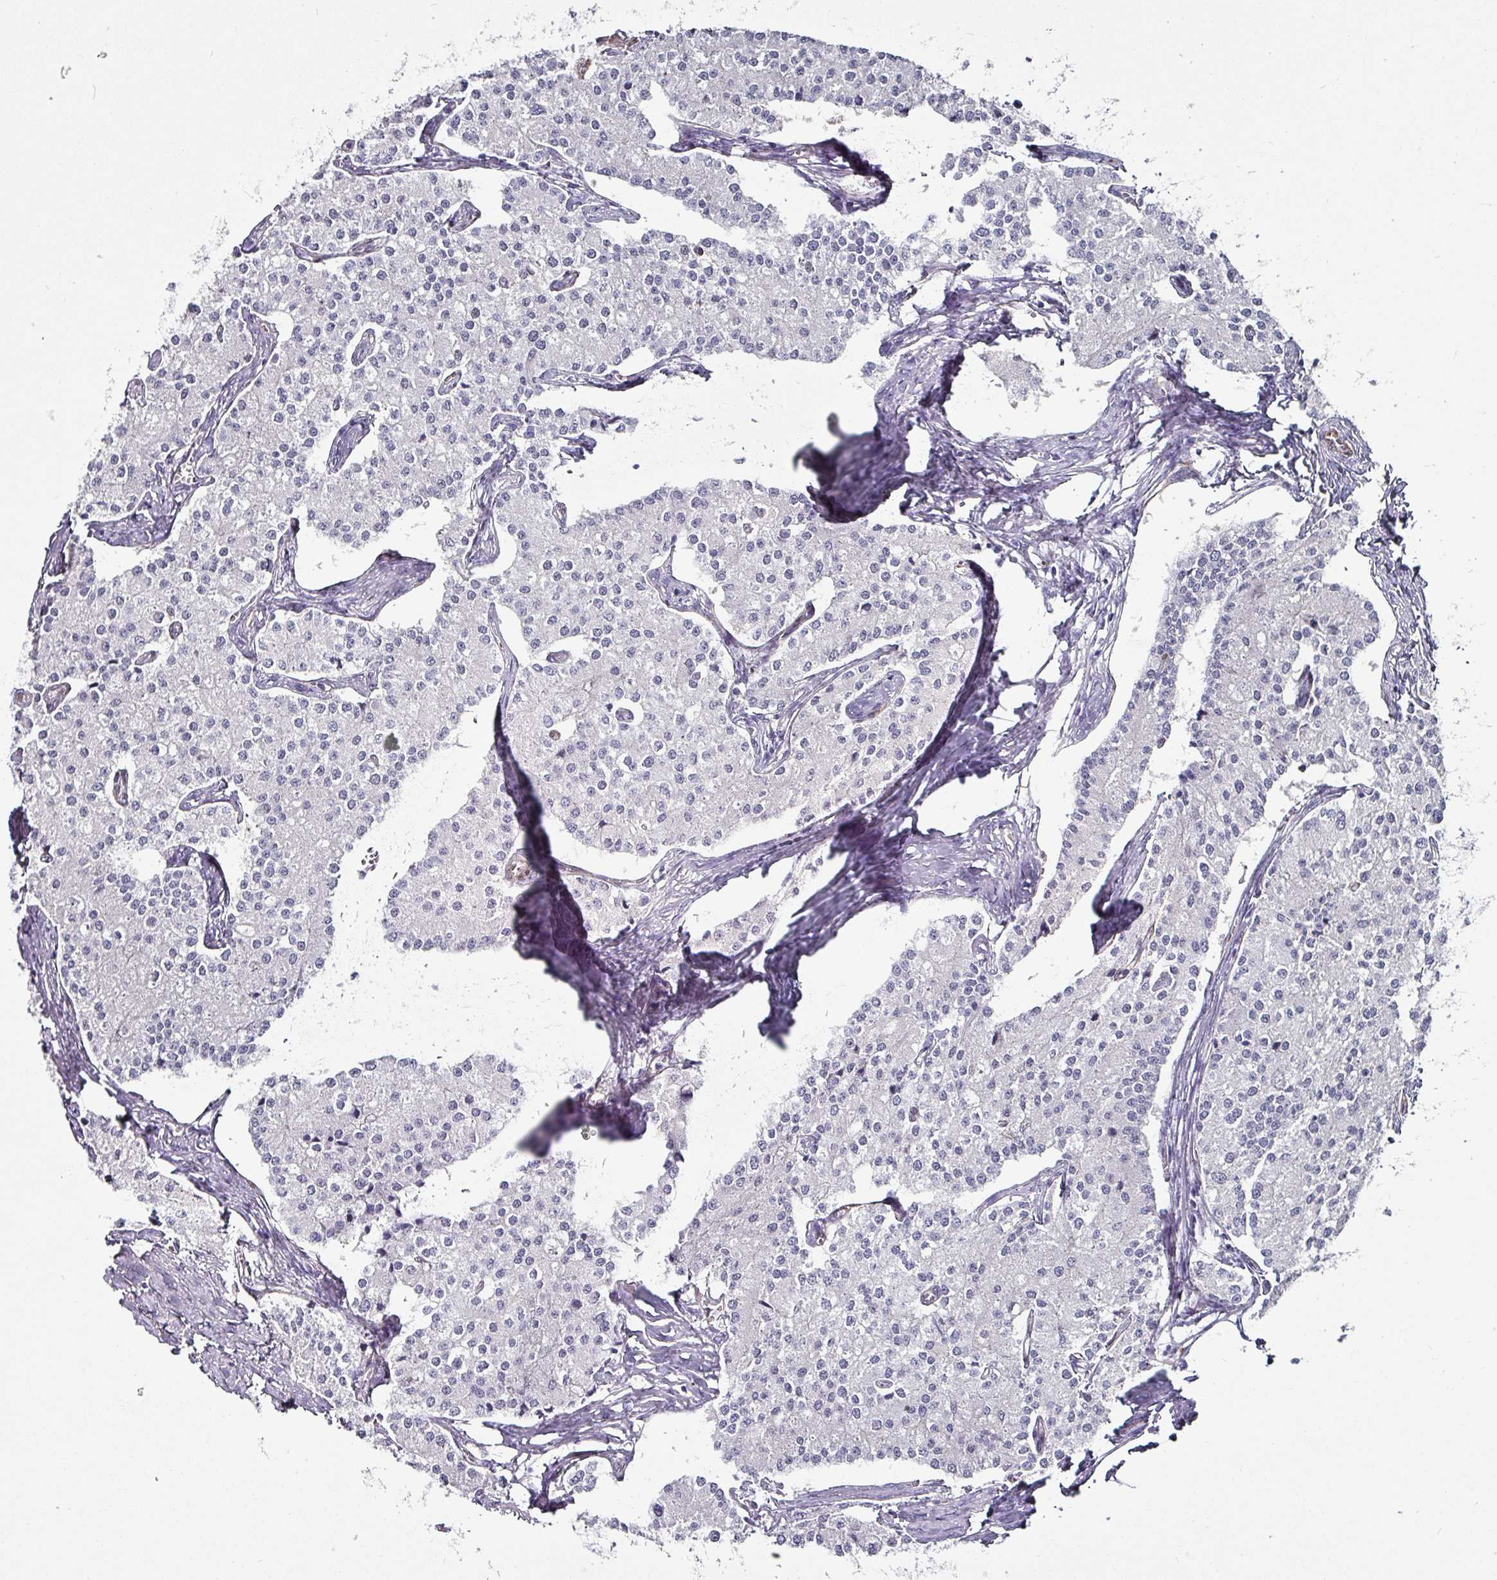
{"staining": {"intensity": "negative", "quantity": "none", "location": "none"}, "tissue": "carcinoid", "cell_type": "Tumor cells", "image_type": "cancer", "snomed": [{"axis": "morphology", "description": "Carcinoid, malignant, NOS"}, {"axis": "topography", "description": "Colon"}], "caption": "Immunohistochemistry image of neoplastic tissue: human carcinoid (malignant) stained with DAB (3,3'-diaminobenzidine) displays no significant protein expression in tumor cells.", "gene": "ZNF816-ZNF321P", "patient": {"sex": "female", "age": 52}}